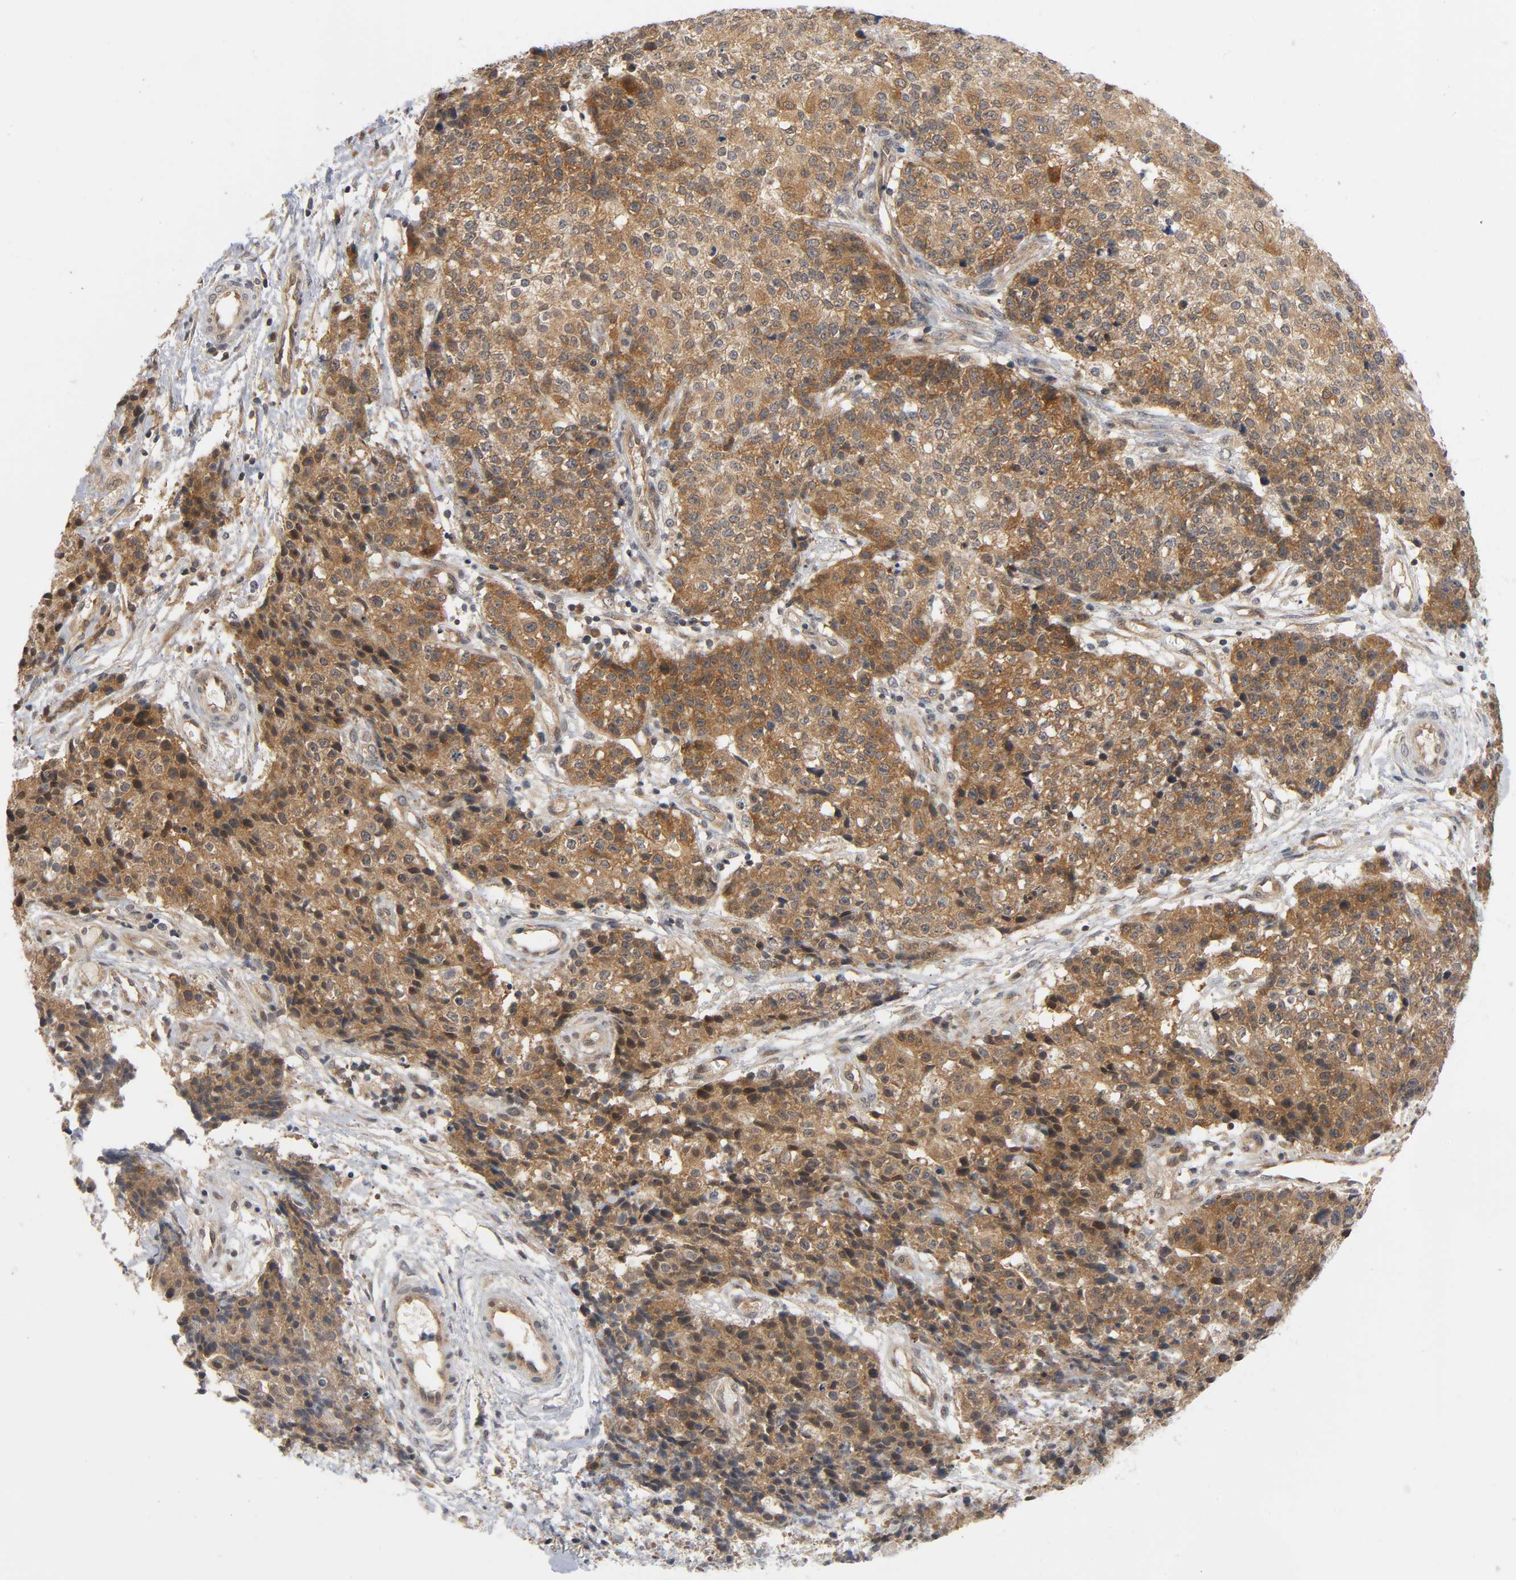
{"staining": {"intensity": "moderate", "quantity": ">75%", "location": "cytoplasmic/membranous"}, "tissue": "ovarian cancer", "cell_type": "Tumor cells", "image_type": "cancer", "snomed": [{"axis": "morphology", "description": "Carcinoma, endometroid"}, {"axis": "topography", "description": "Ovary"}], "caption": "Ovarian endometroid carcinoma was stained to show a protein in brown. There is medium levels of moderate cytoplasmic/membranous positivity in about >75% of tumor cells.", "gene": "MAPK8", "patient": {"sex": "female", "age": 42}}